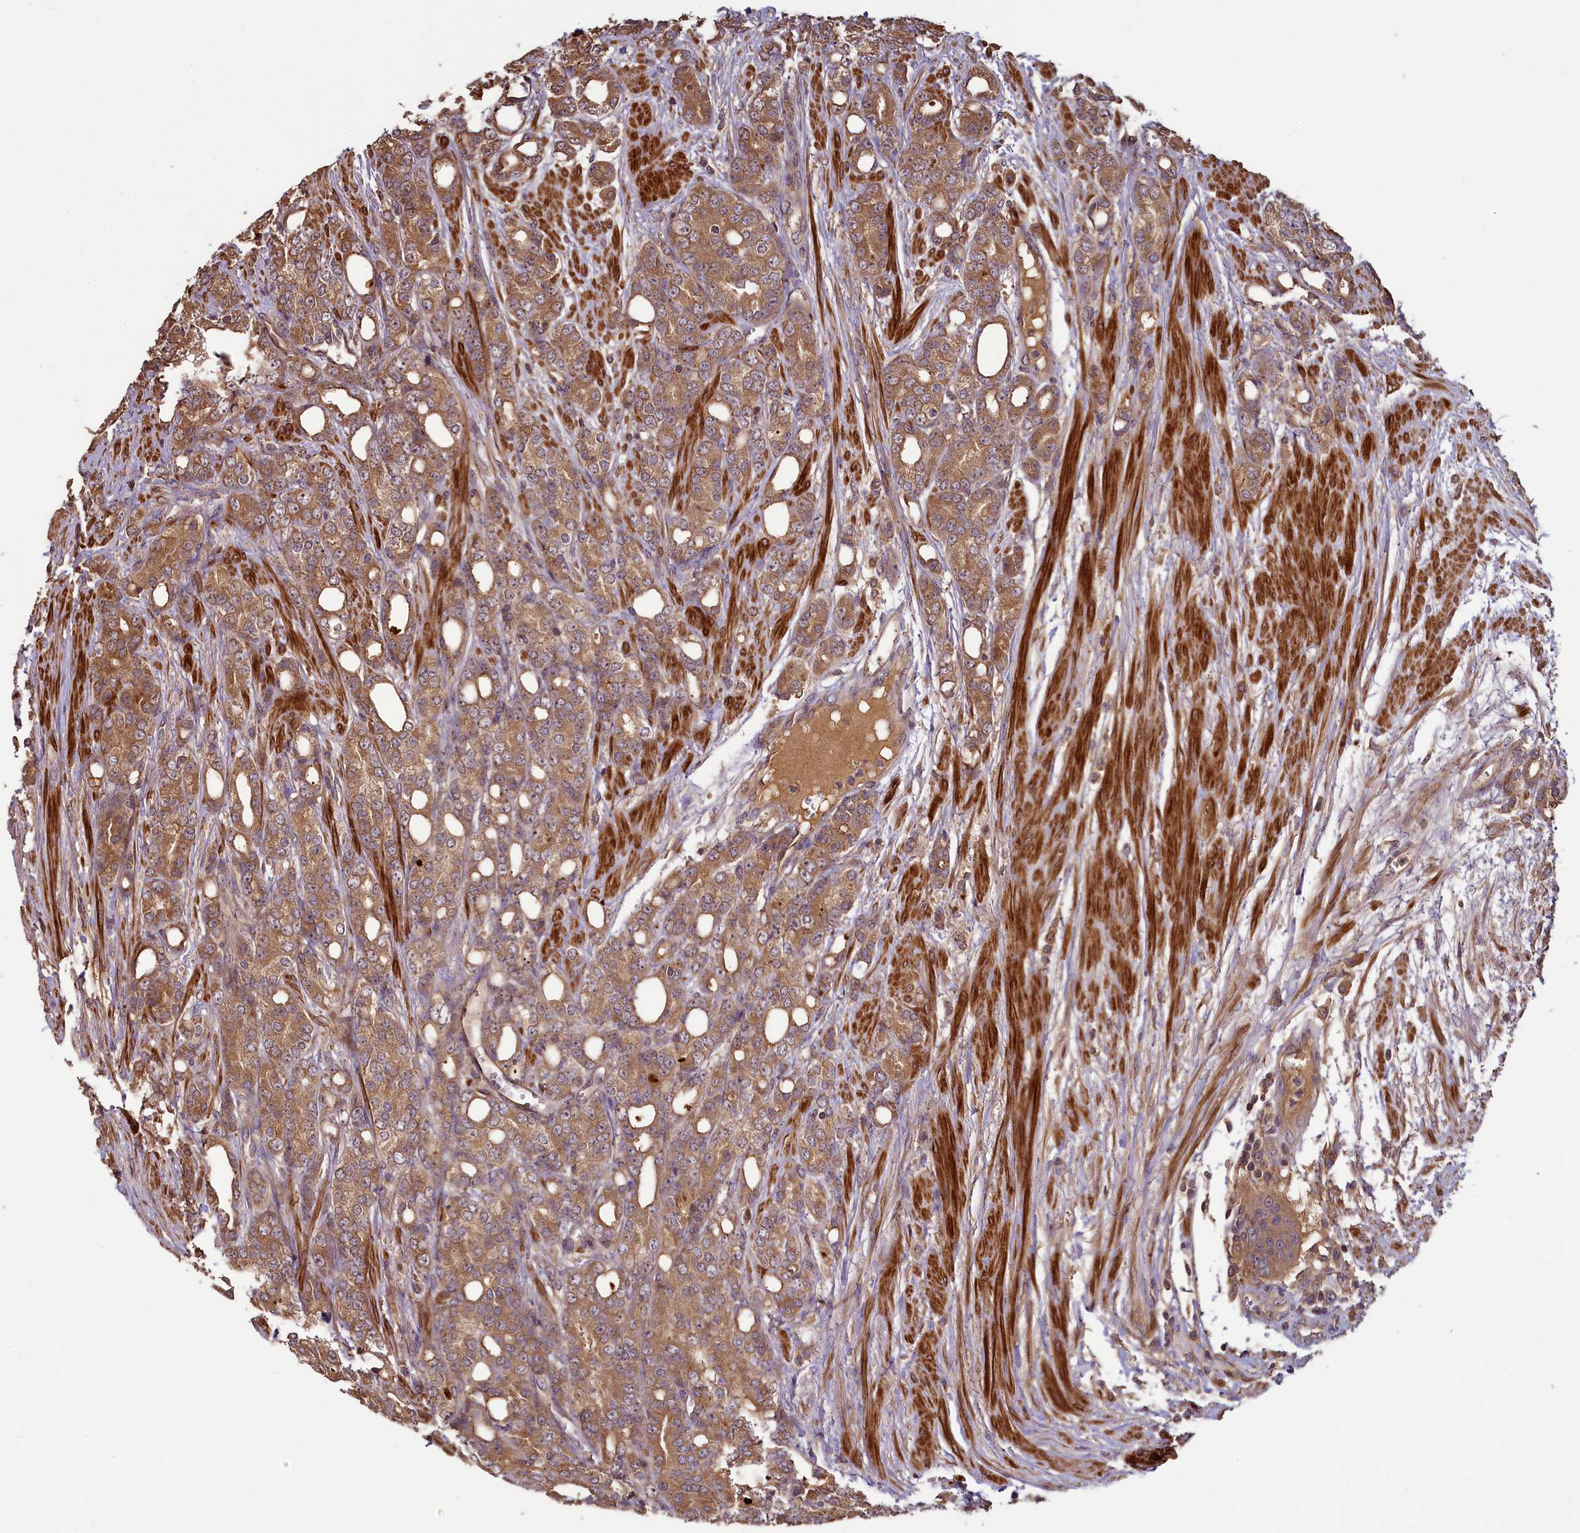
{"staining": {"intensity": "moderate", "quantity": ">75%", "location": "cytoplasmic/membranous"}, "tissue": "prostate cancer", "cell_type": "Tumor cells", "image_type": "cancer", "snomed": [{"axis": "morphology", "description": "Adenocarcinoma, High grade"}, {"axis": "topography", "description": "Prostate"}], "caption": "Prostate high-grade adenocarcinoma was stained to show a protein in brown. There is medium levels of moderate cytoplasmic/membranous staining in about >75% of tumor cells.", "gene": "NUDT6", "patient": {"sex": "male", "age": 62}}